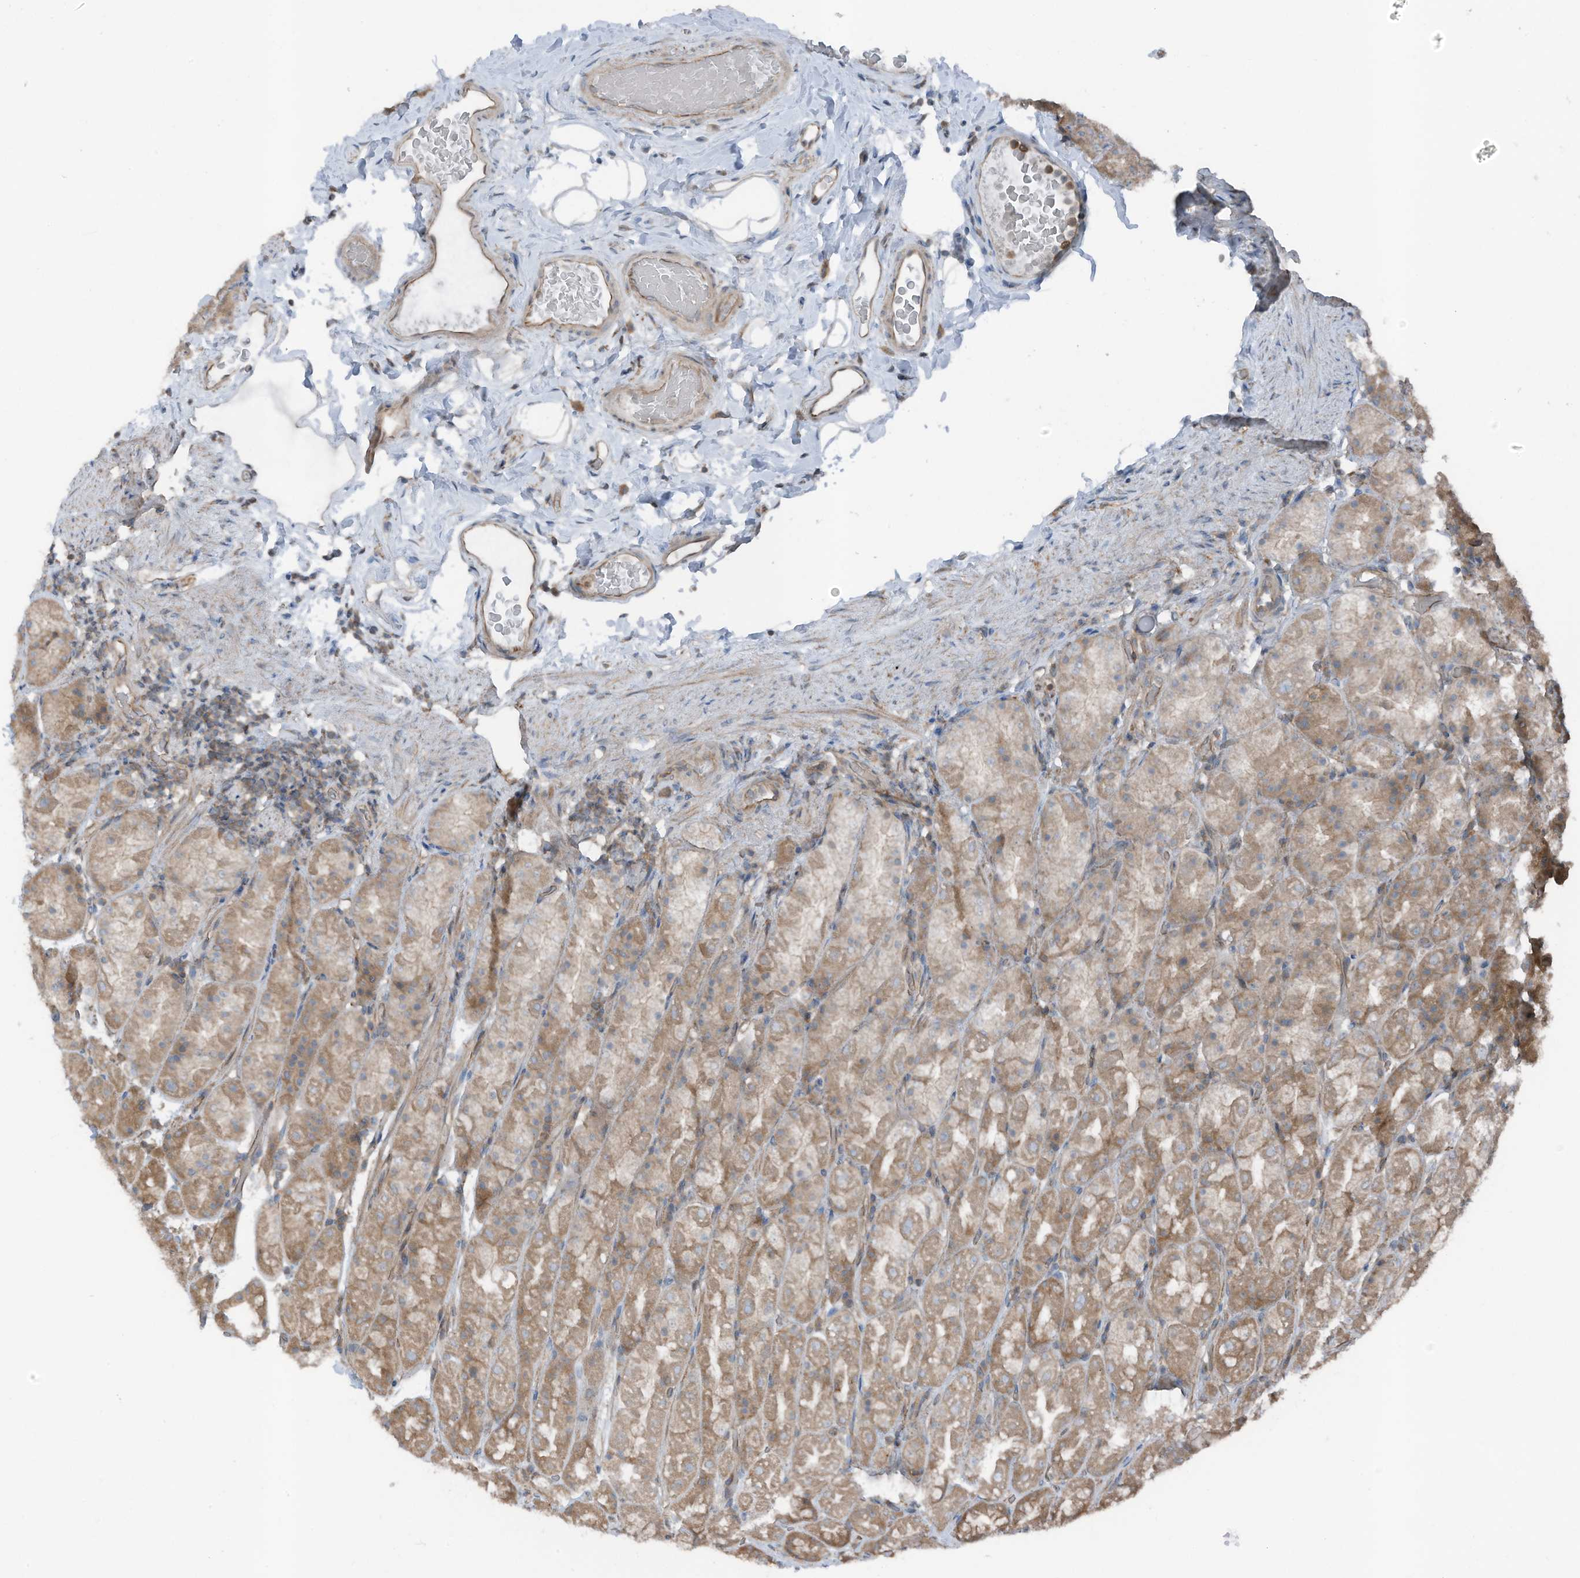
{"staining": {"intensity": "moderate", "quantity": ">75%", "location": "cytoplasmic/membranous"}, "tissue": "stomach", "cell_type": "Glandular cells", "image_type": "normal", "snomed": [{"axis": "morphology", "description": "Normal tissue, NOS"}, {"axis": "topography", "description": "Stomach, upper"}], "caption": "Immunohistochemical staining of normal human stomach reveals medium levels of moderate cytoplasmic/membranous staining in approximately >75% of glandular cells.", "gene": "TXNDC9", "patient": {"sex": "male", "age": 68}}